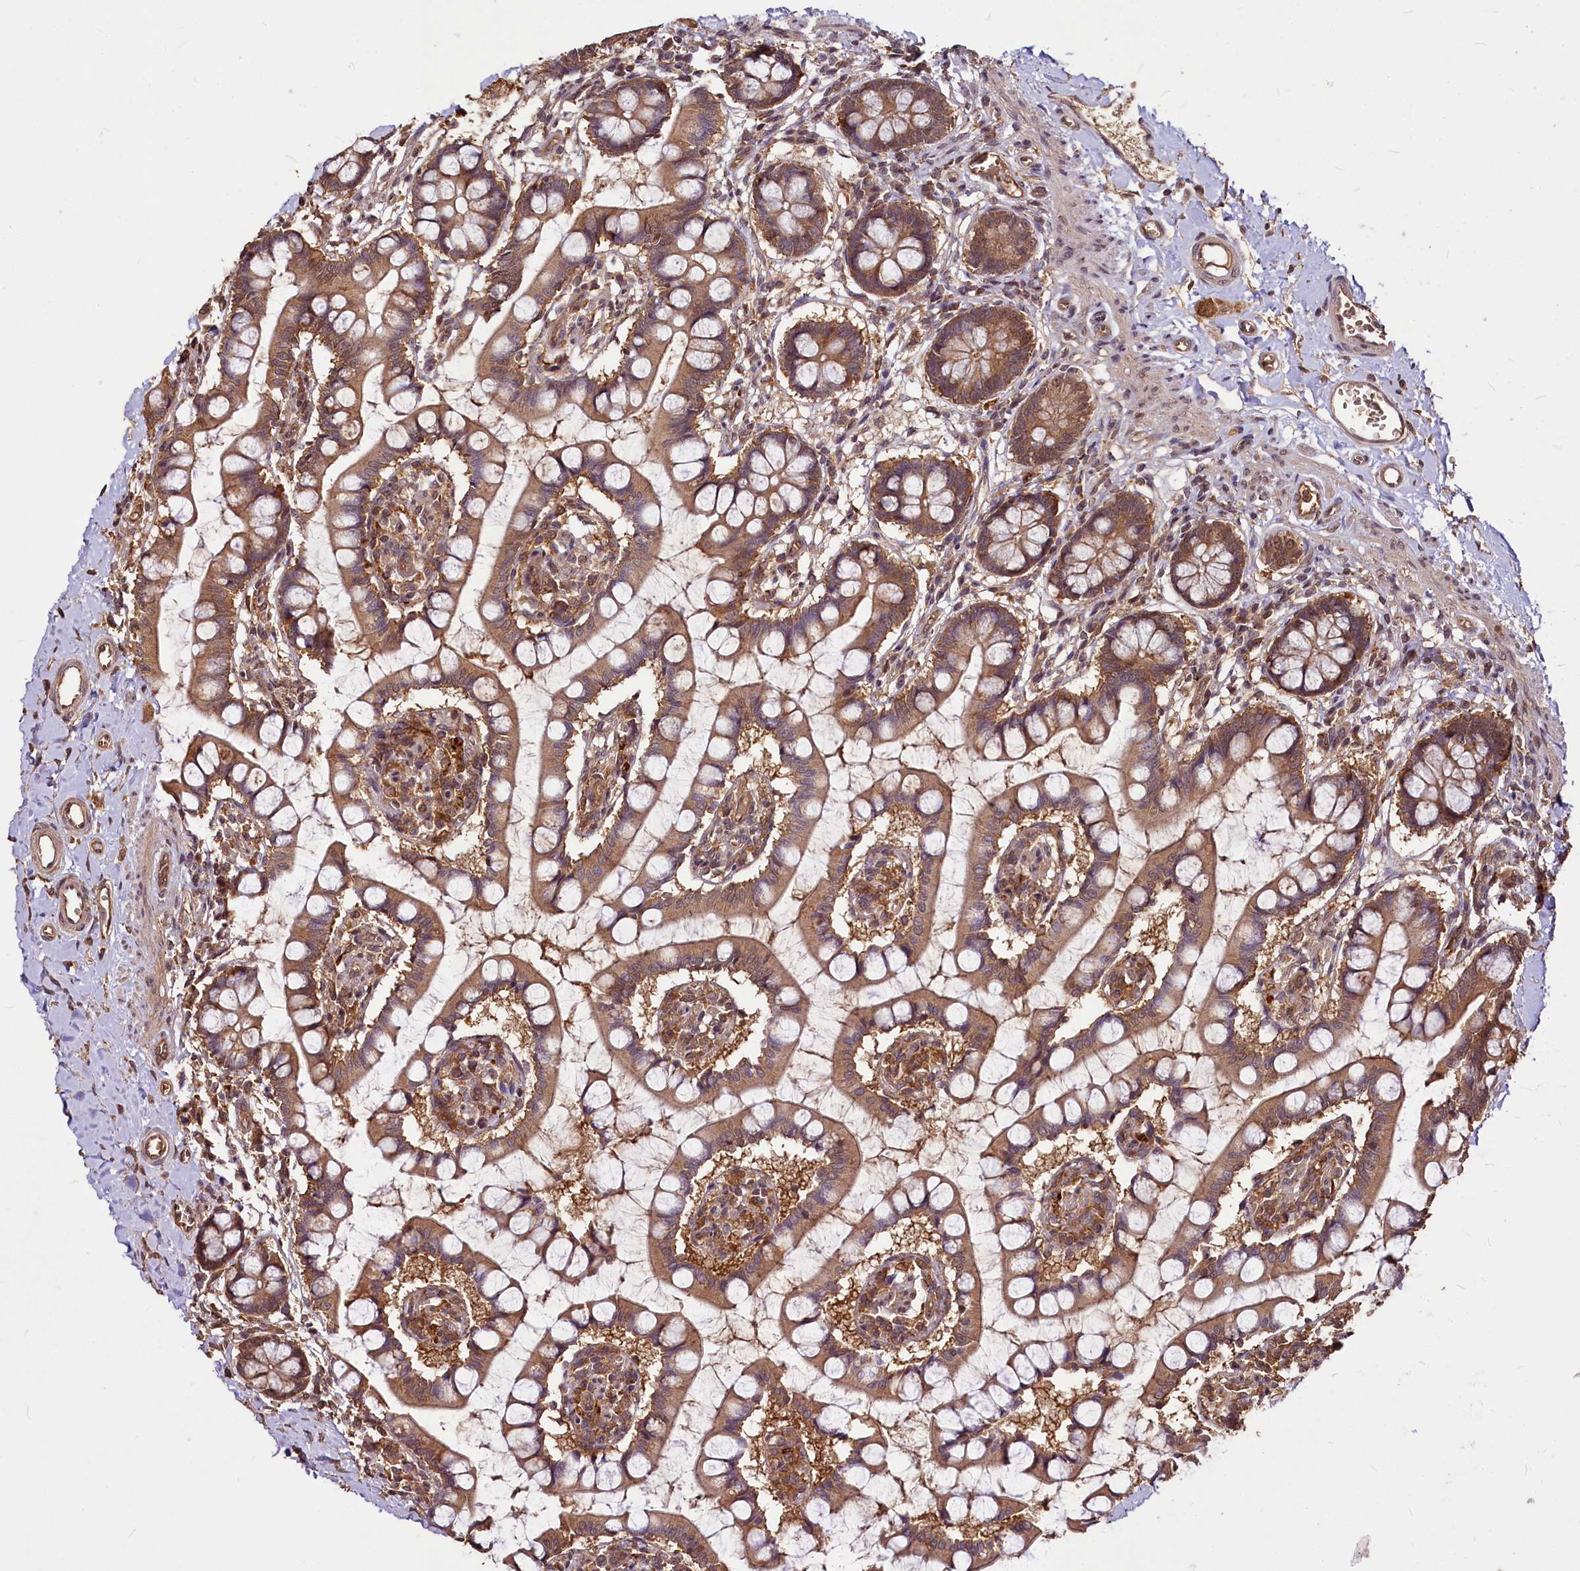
{"staining": {"intensity": "strong", "quantity": ">75%", "location": "cytoplasmic/membranous"}, "tissue": "small intestine", "cell_type": "Glandular cells", "image_type": "normal", "snomed": [{"axis": "morphology", "description": "Normal tissue, NOS"}, {"axis": "topography", "description": "Small intestine"}], "caption": "The photomicrograph demonstrates immunohistochemical staining of unremarkable small intestine. There is strong cytoplasmic/membranous positivity is appreciated in about >75% of glandular cells. The protein of interest is stained brown, and the nuclei are stained in blue (DAB IHC with brightfield microscopy, high magnification).", "gene": "VPS51", "patient": {"sex": "male", "age": 52}}